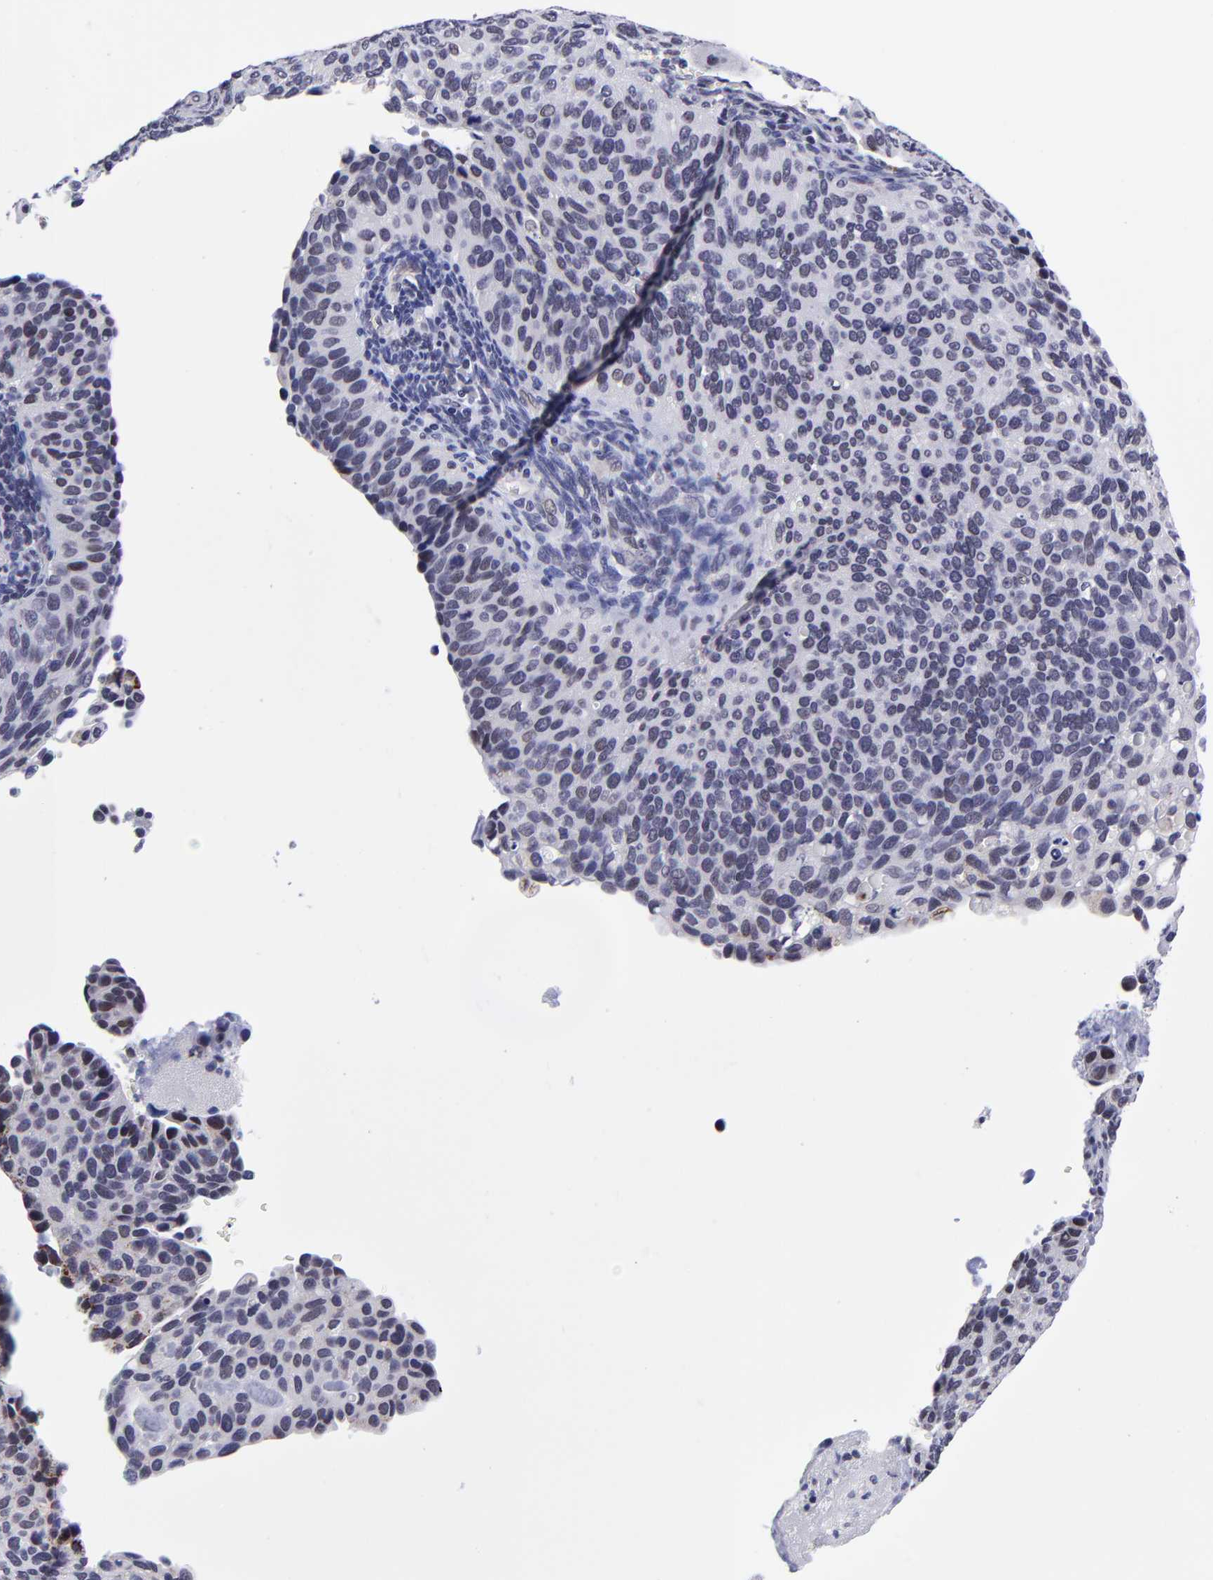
{"staining": {"intensity": "negative", "quantity": "none", "location": "none"}, "tissue": "cervical cancer", "cell_type": "Tumor cells", "image_type": "cancer", "snomed": [{"axis": "morphology", "description": "Adenocarcinoma, NOS"}, {"axis": "topography", "description": "Cervix"}], "caption": "Tumor cells show no significant positivity in adenocarcinoma (cervical).", "gene": "SOX6", "patient": {"sex": "female", "age": 29}}